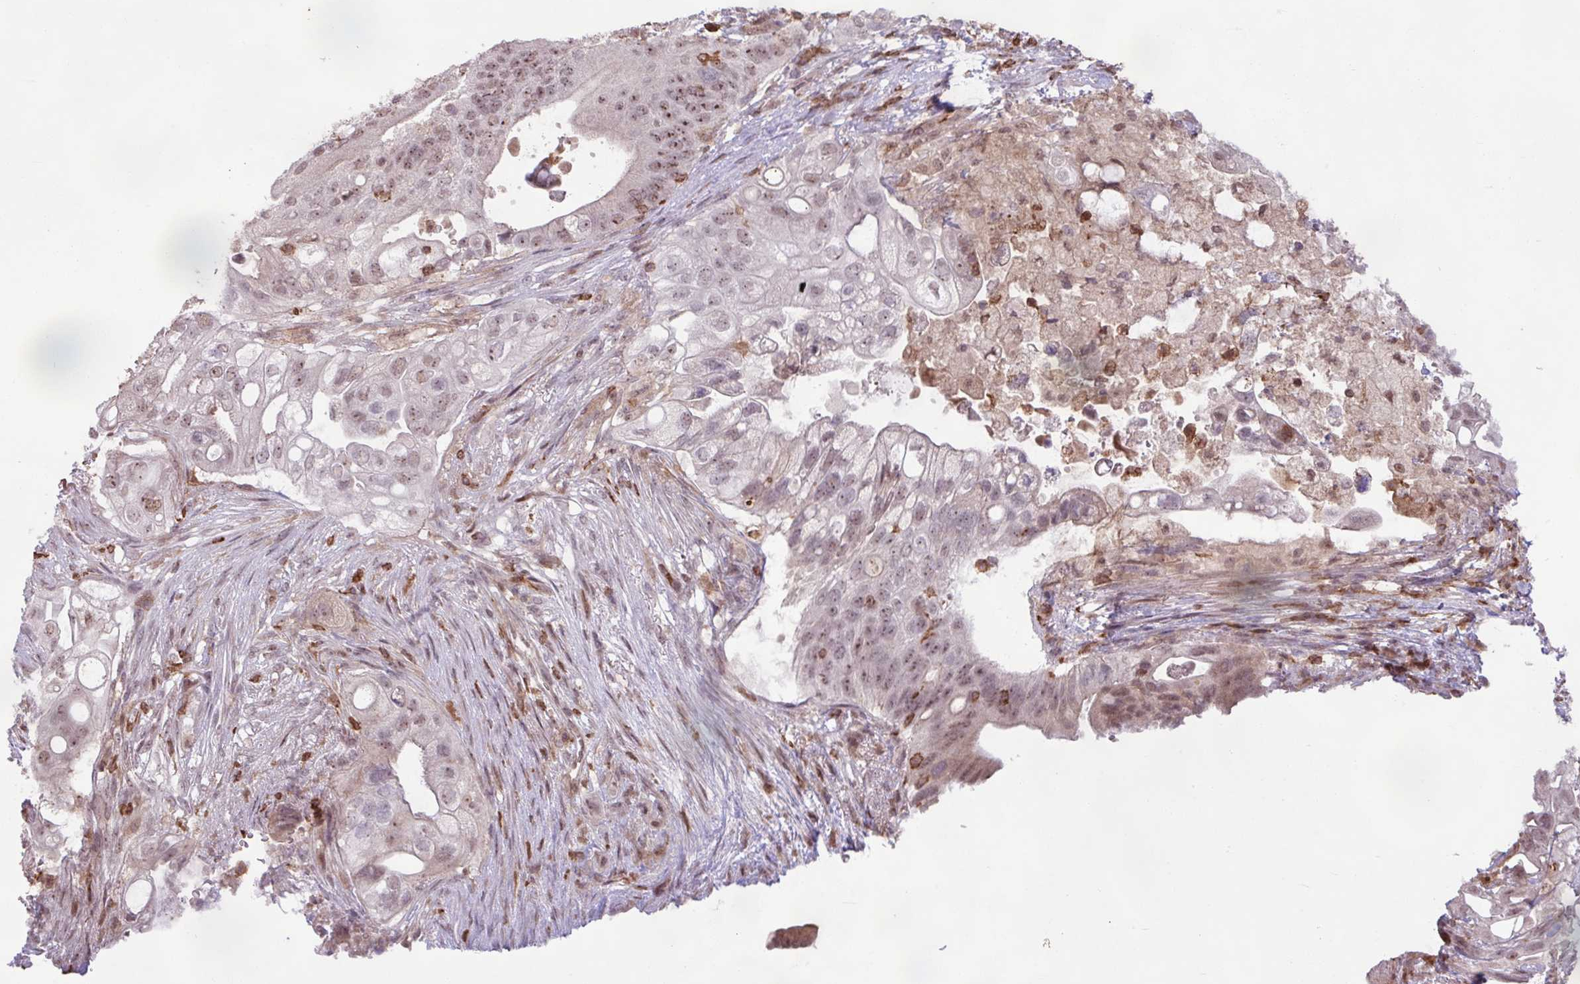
{"staining": {"intensity": "moderate", "quantity": "25%-75%", "location": "nuclear"}, "tissue": "pancreatic cancer", "cell_type": "Tumor cells", "image_type": "cancer", "snomed": [{"axis": "morphology", "description": "Adenocarcinoma, NOS"}, {"axis": "topography", "description": "Pancreas"}], "caption": "Pancreatic cancer (adenocarcinoma) stained with immunohistochemistry exhibits moderate nuclear positivity in approximately 25%-75% of tumor cells.", "gene": "GON7", "patient": {"sex": "female", "age": 72}}